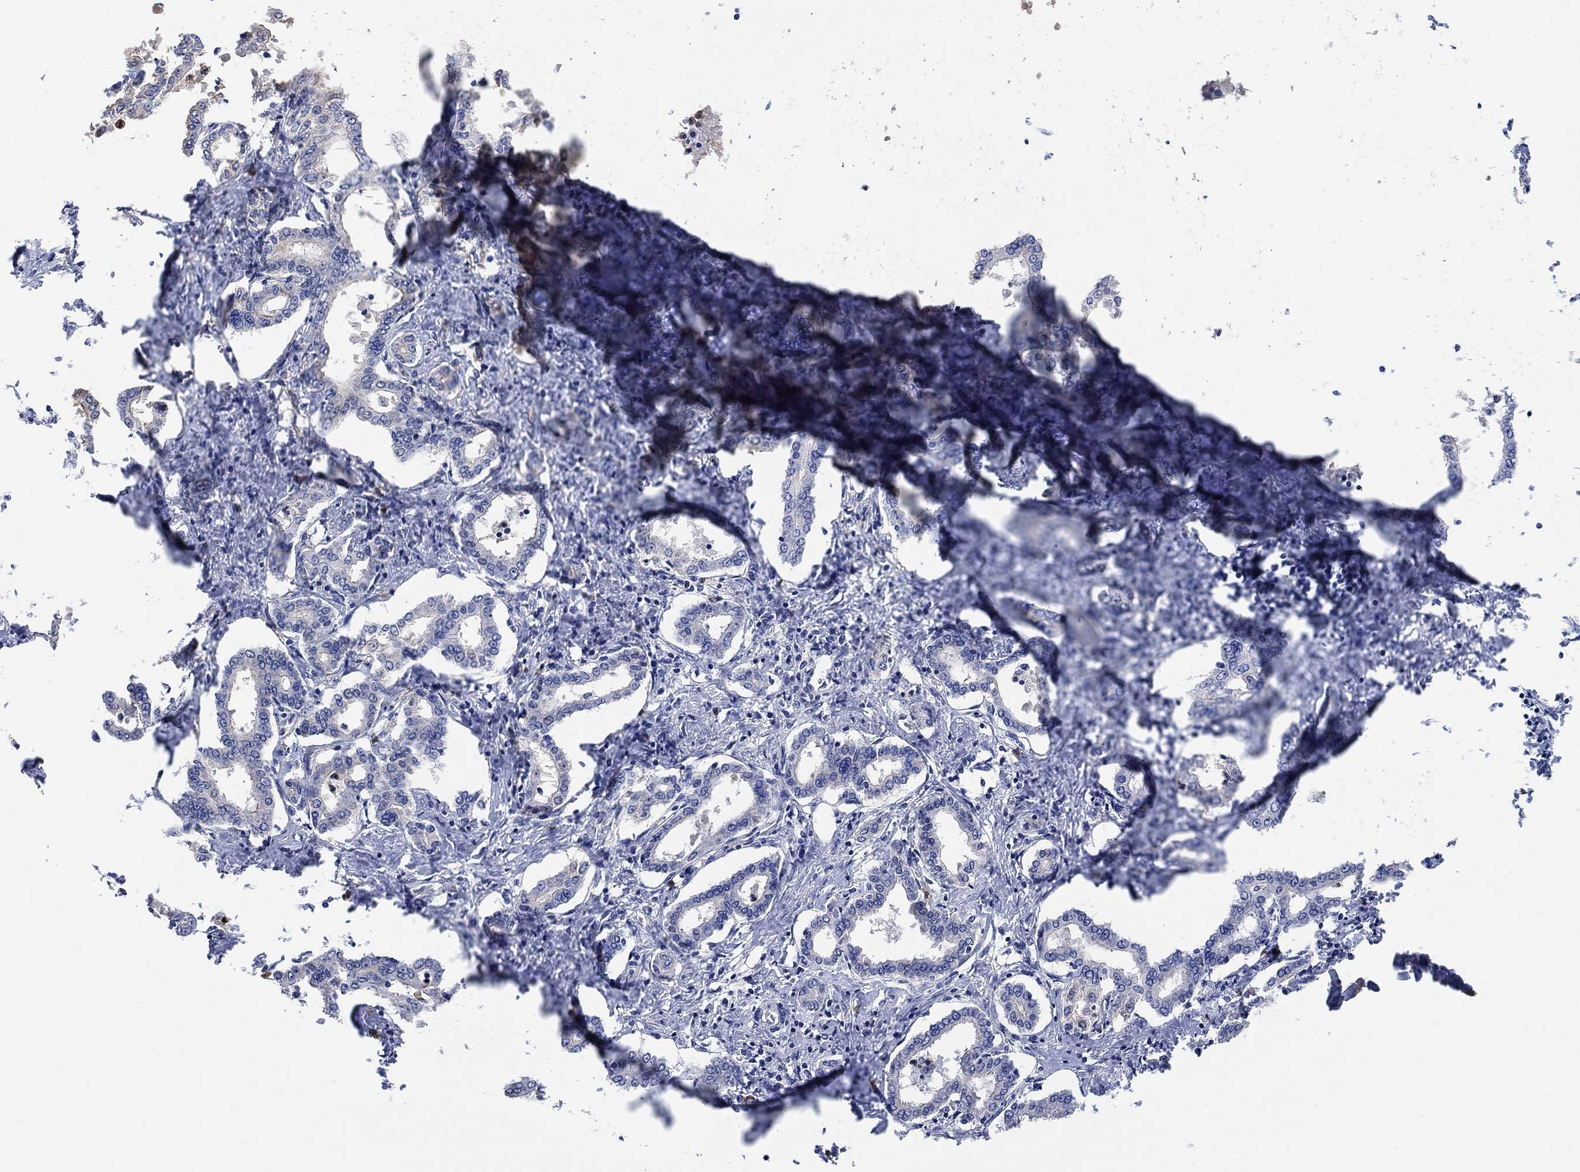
{"staining": {"intensity": "negative", "quantity": "none", "location": "none"}, "tissue": "liver cancer", "cell_type": "Tumor cells", "image_type": "cancer", "snomed": [{"axis": "morphology", "description": "Cholangiocarcinoma"}, {"axis": "topography", "description": "Liver"}], "caption": "Immunohistochemistry image of neoplastic tissue: cholangiocarcinoma (liver) stained with DAB reveals no significant protein positivity in tumor cells.", "gene": "SYT16", "patient": {"sex": "female", "age": 47}}